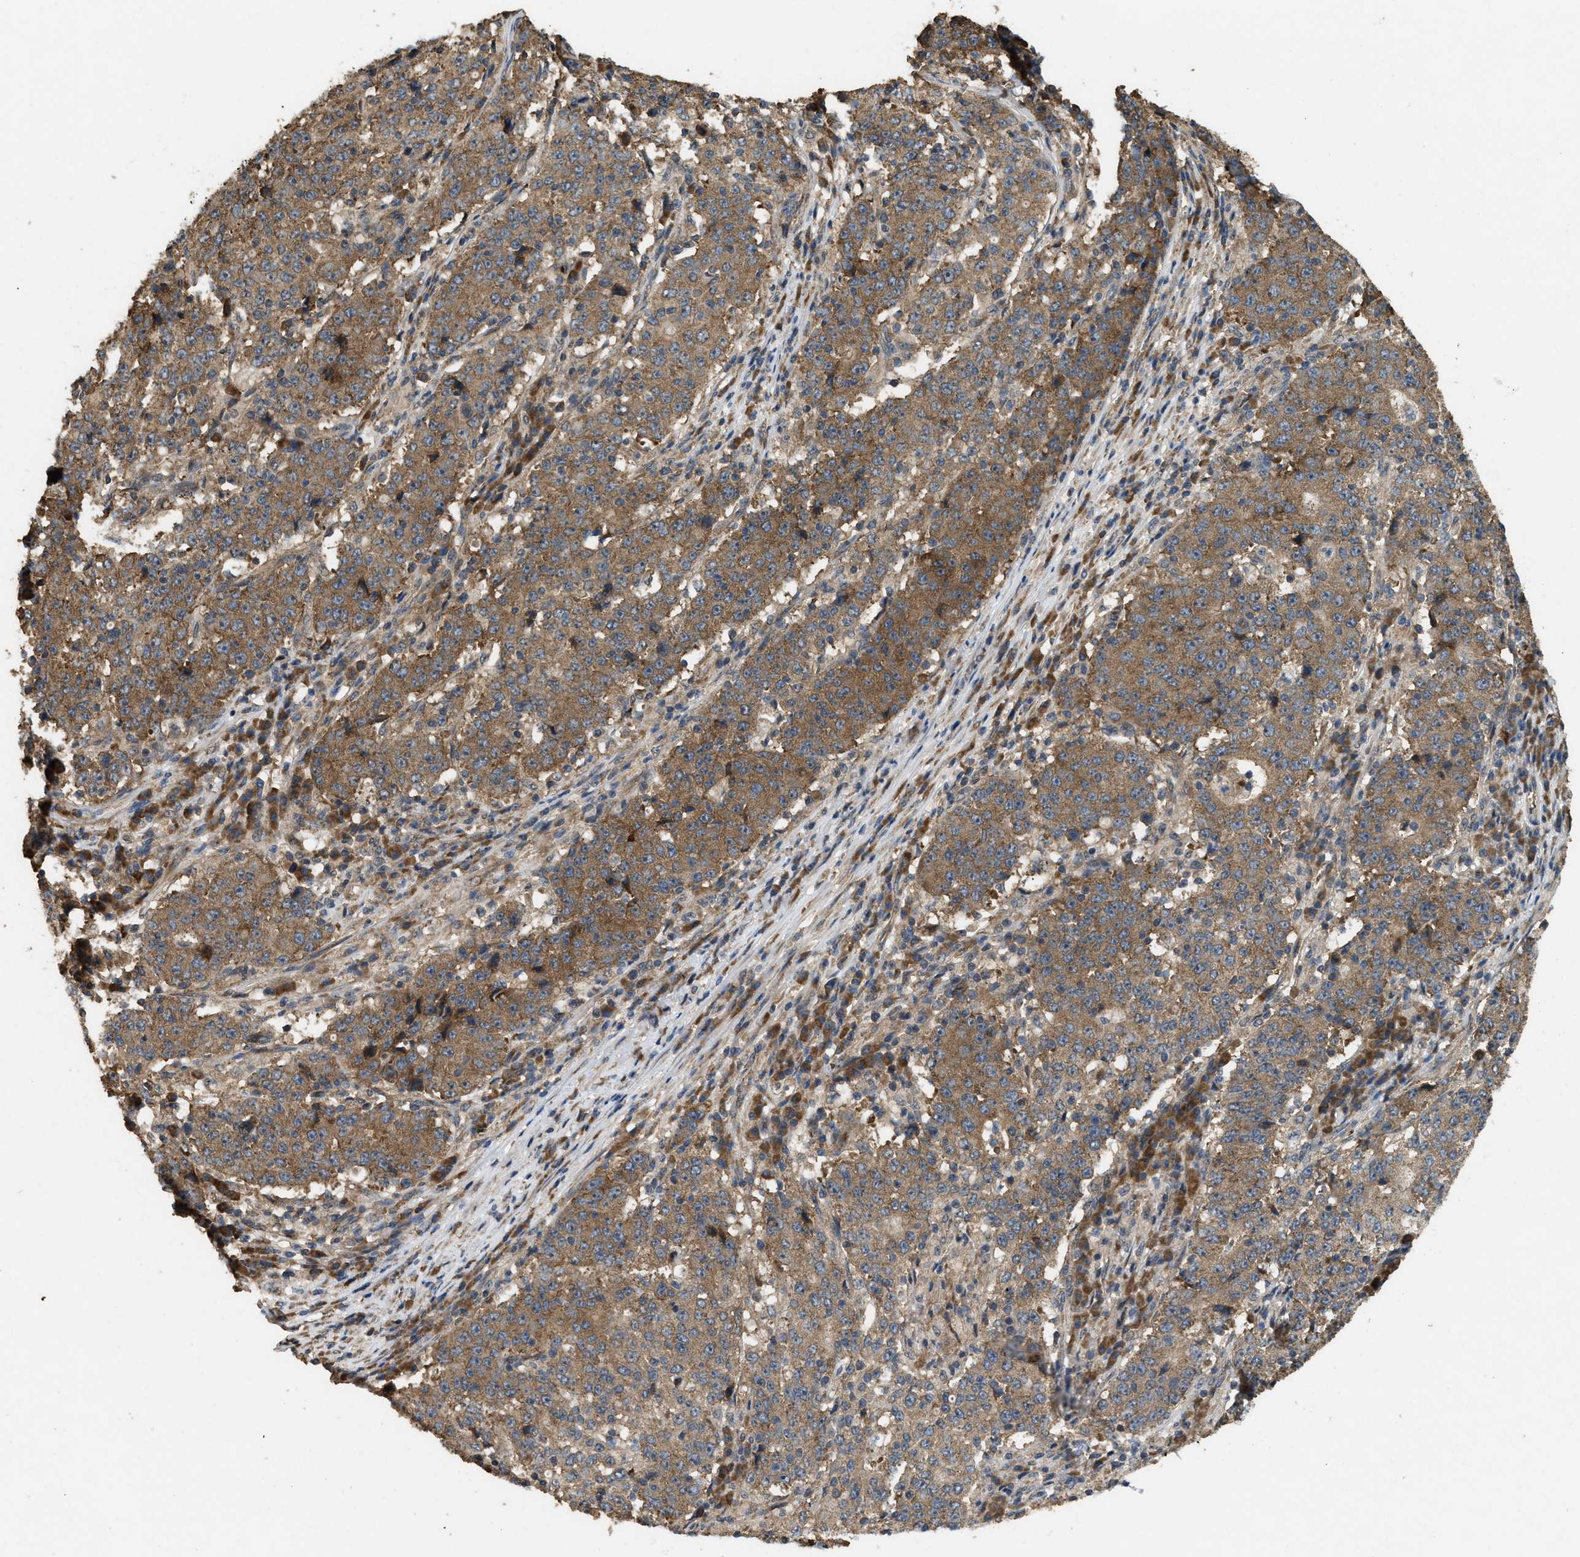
{"staining": {"intensity": "moderate", "quantity": ">75%", "location": "cytoplasmic/membranous"}, "tissue": "stomach cancer", "cell_type": "Tumor cells", "image_type": "cancer", "snomed": [{"axis": "morphology", "description": "Adenocarcinoma, NOS"}, {"axis": "topography", "description": "Stomach"}], "caption": "Immunohistochemical staining of adenocarcinoma (stomach) shows moderate cytoplasmic/membranous protein expression in about >75% of tumor cells.", "gene": "ARHGEF5", "patient": {"sex": "male", "age": 59}}